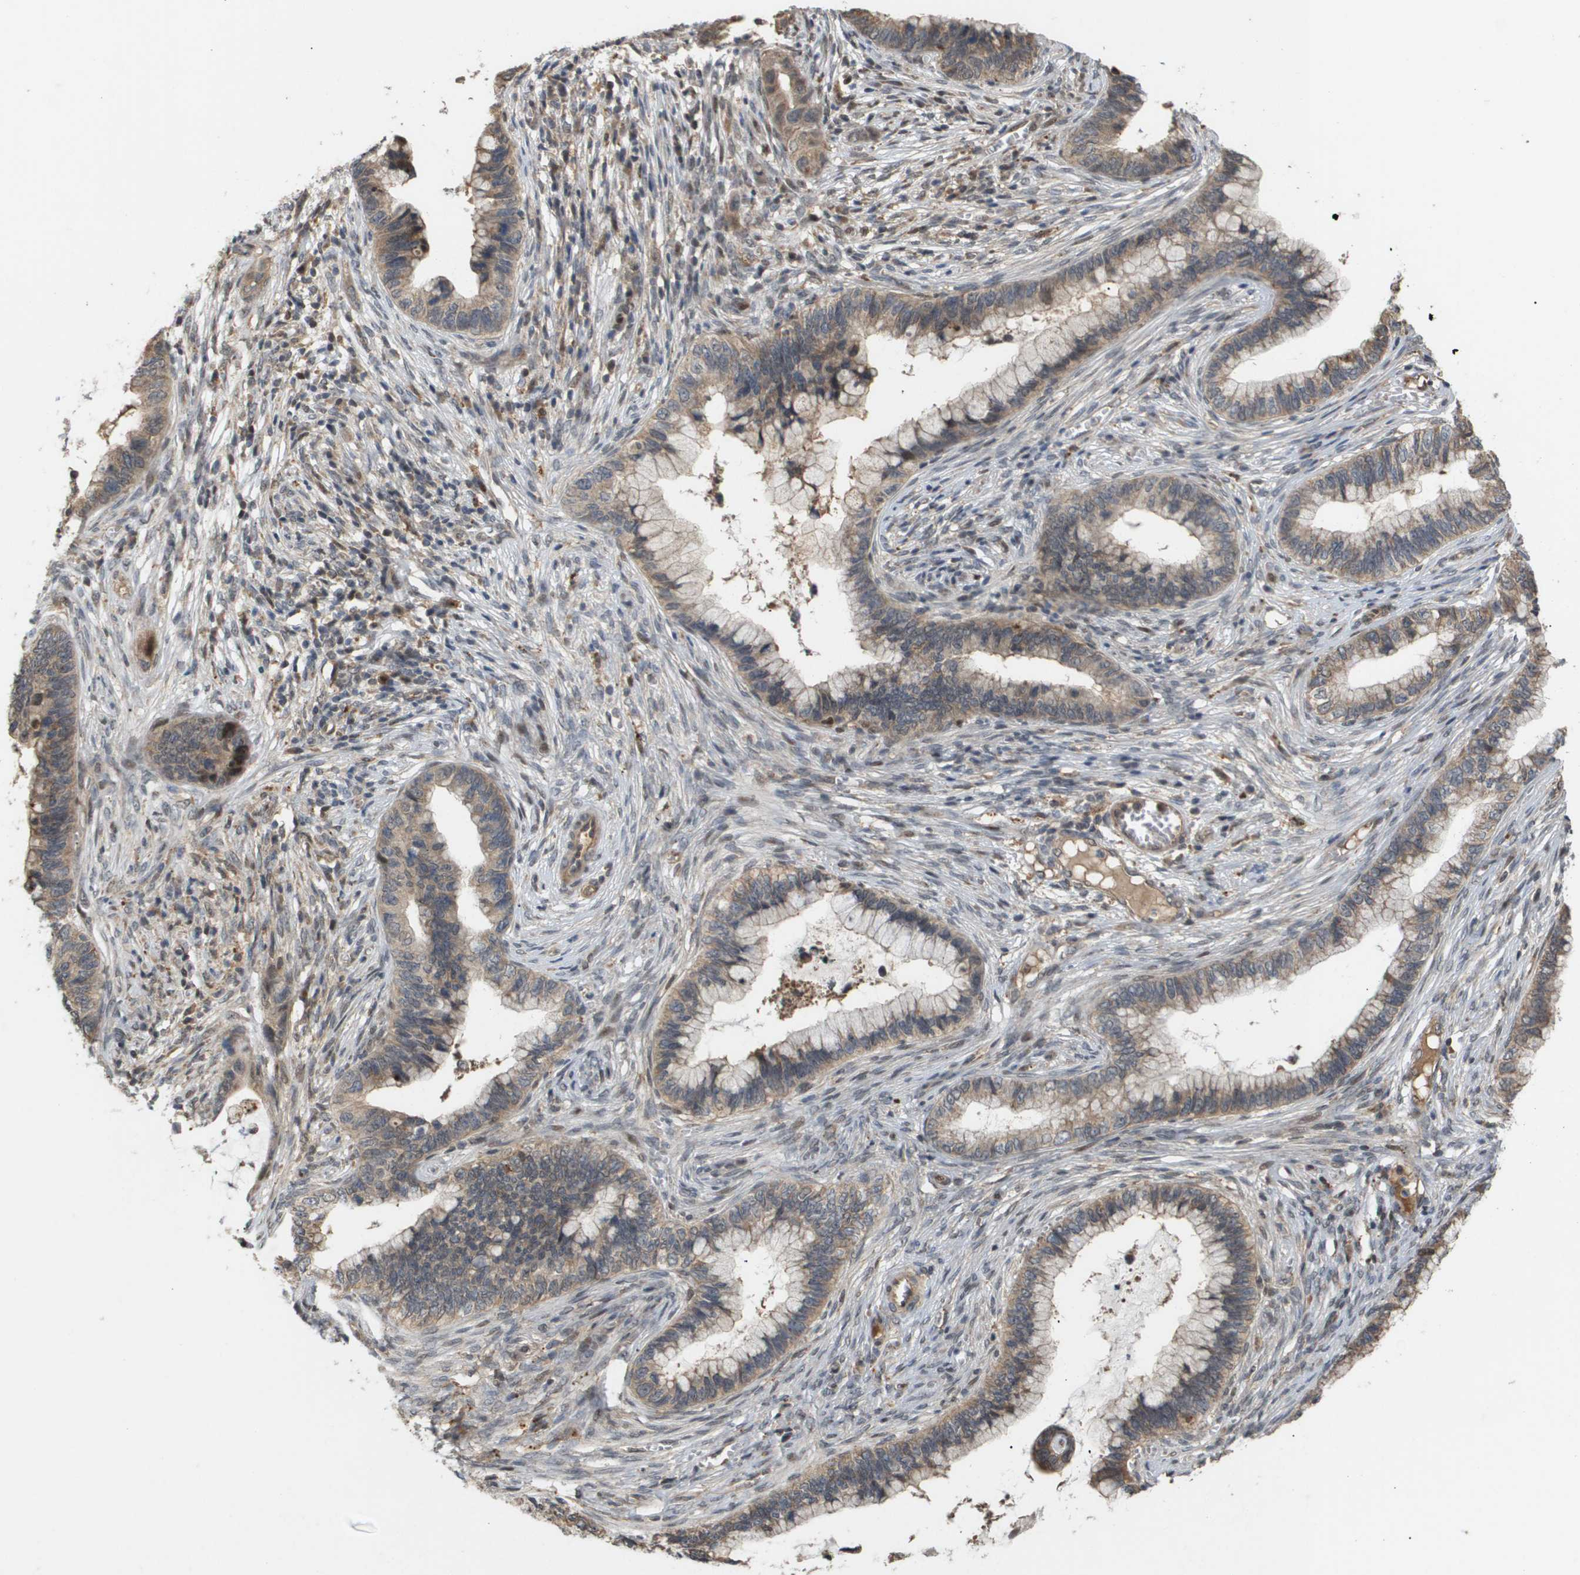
{"staining": {"intensity": "weak", "quantity": ">75%", "location": "cytoplasmic/membranous"}, "tissue": "cervical cancer", "cell_type": "Tumor cells", "image_type": "cancer", "snomed": [{"axis": "morphology", "description": "Adenocarcinoma, NOS"}, {"axis": "topography", "description": "Cervix"}], "caption": "Protein staining of cervical cancer (adenocarcinoma) tissue shows weak cytoplasmic/membranous expression in approximately >75% of tumor cells.", "gene": "PDGFB", "patient": {"sex": "female", "age": 44}}